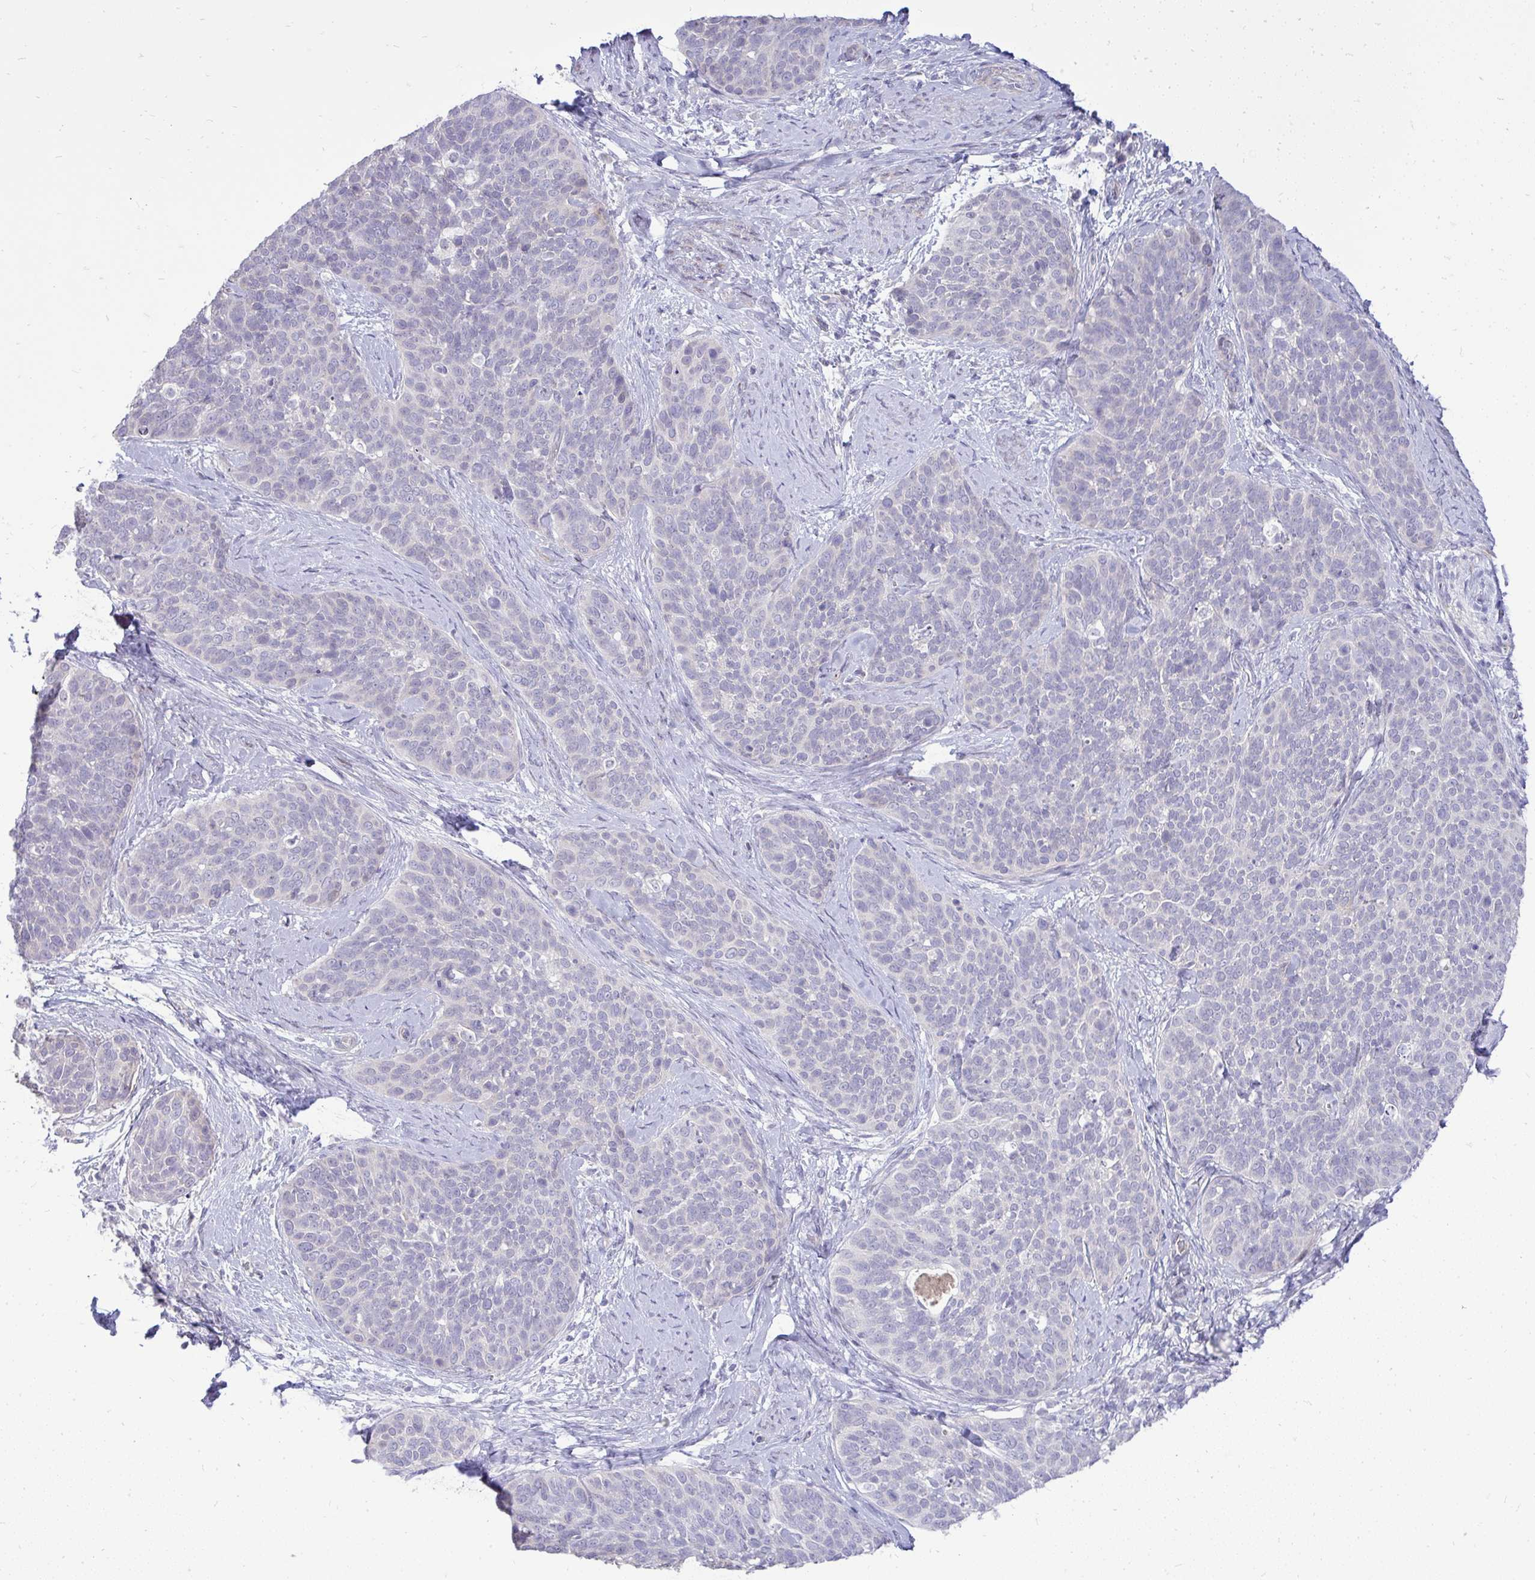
{"staining": {"intensity": "negative", "quantity": "none", "location": "none"}, "tissue": "cervical cancer", "cell_type": "Tumor cells", "image_type": "cancer", "snomed": [{"axis": "morphology", "description": "Squamous cell carcinoma, NOS"}, {"axis": "topography", "description": "Cervix"}], "caption": "IHC of cervical cancer demonstrates no staining in tumor cells.", "gene": "OR8D1", "patient": {"sex": "female", "age": 69}}